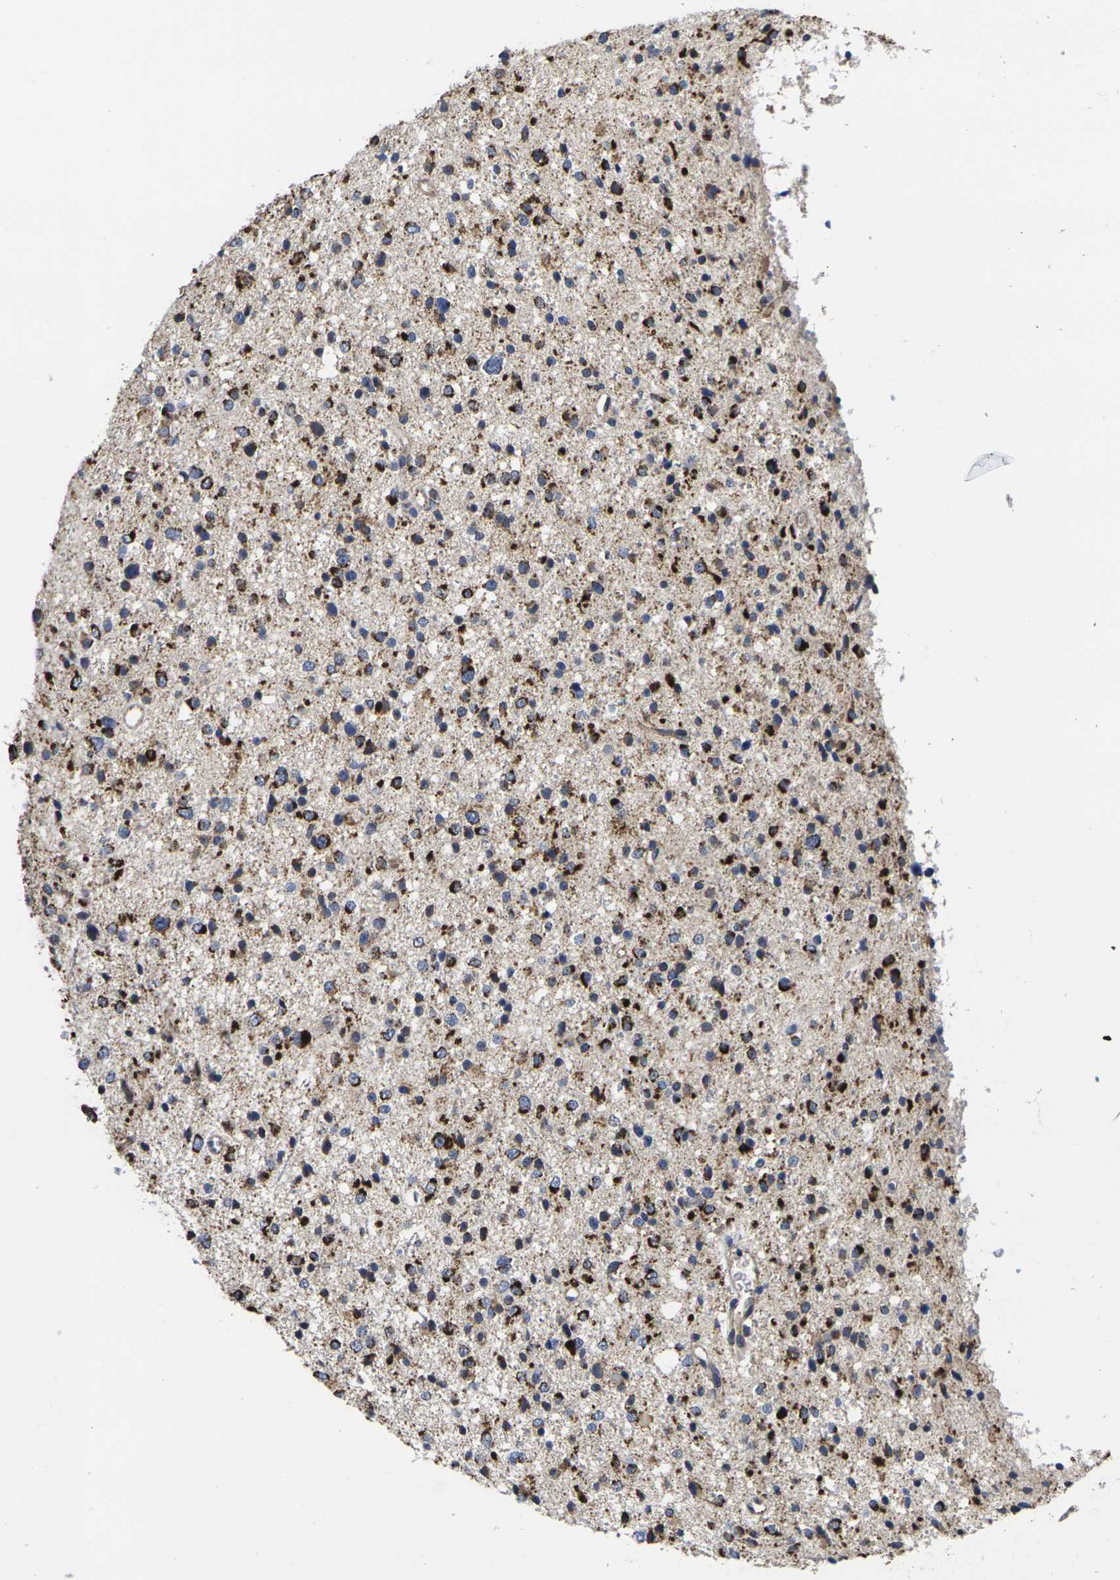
{"staining": {"intensity": "strong", "quantity": ">75%", "location": "cytoplasmic/membranous"}, "tissue": "glioma", "cell_type": "Tumor cells", "image_type": "cancer", "snomed": [{"axis": "morphology", "description": "Glioma, malignant, Low grade"}, {"axis": "topography", "description": "Brain"}], "caption": "Immunohistochemistry (DAB (3,3'-diaminobenzidine)) staining of human malignant low-grade glioma exhibits strong cytoplasmic/membranous protein positivity in about >75% of tumor cells.", "gene": "P2RY11", "patient": {"sex": "female", "age": 37}}